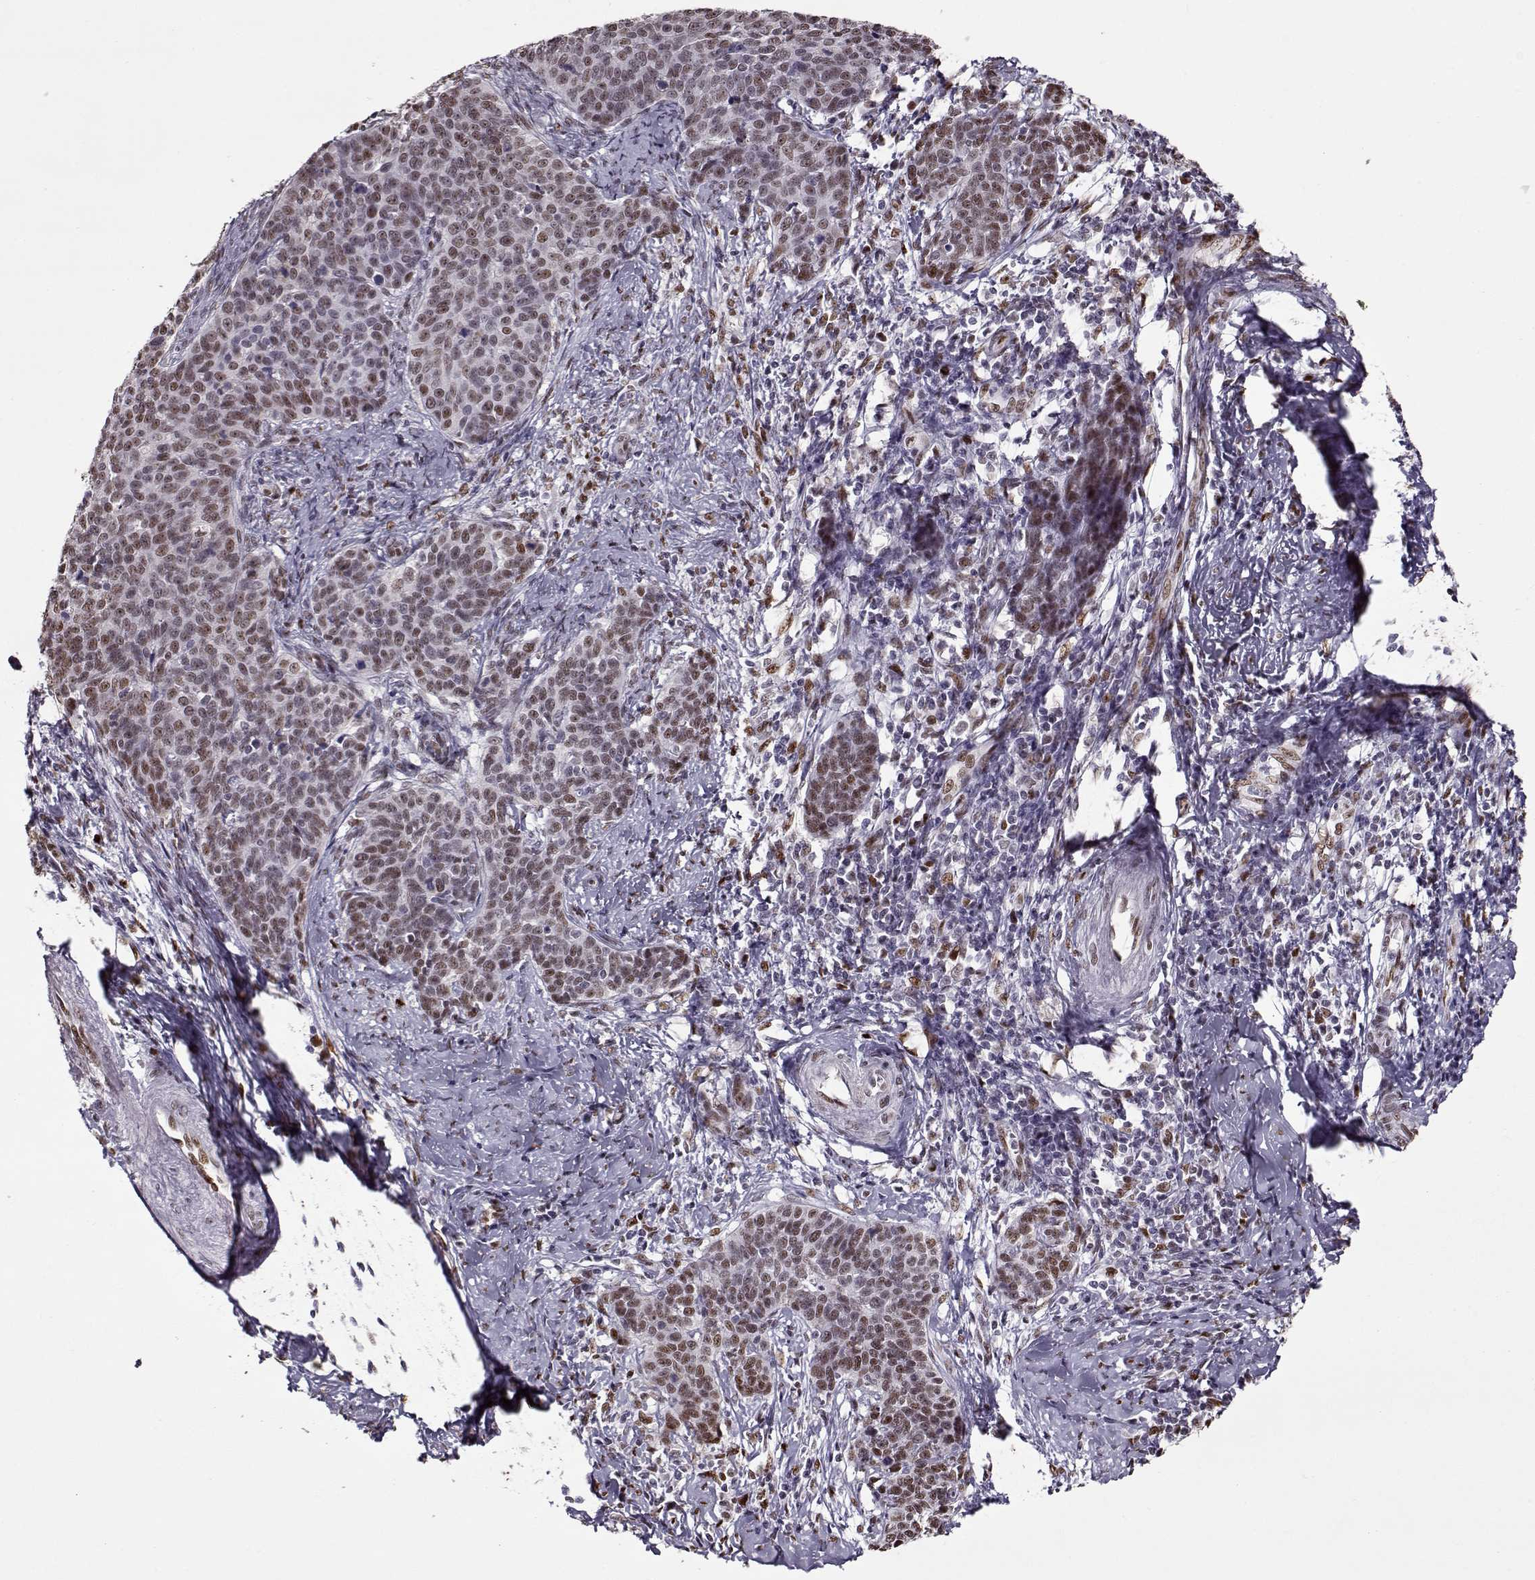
{"staining": {"intensity": "moderate", "quantity": "25%-75%", "location": "nuclear"}, "tissue": "cervical cancer", "cell_type": "Tumor cells", "image_type": "cancer", "snomed": [{"axis": "morphology", "description": "Squamous cell carcinoma, NOS"}, {"axis": "topography", "description": "Cervix"}], "caption": "Immunohistochemical staining of cervical cancer exhibits medium levels of moderate nuclear staining in approximately 25%-75% of tumor cells.", "gene": "PRMT8", "patient": {"sex": "female", "age": 39}}